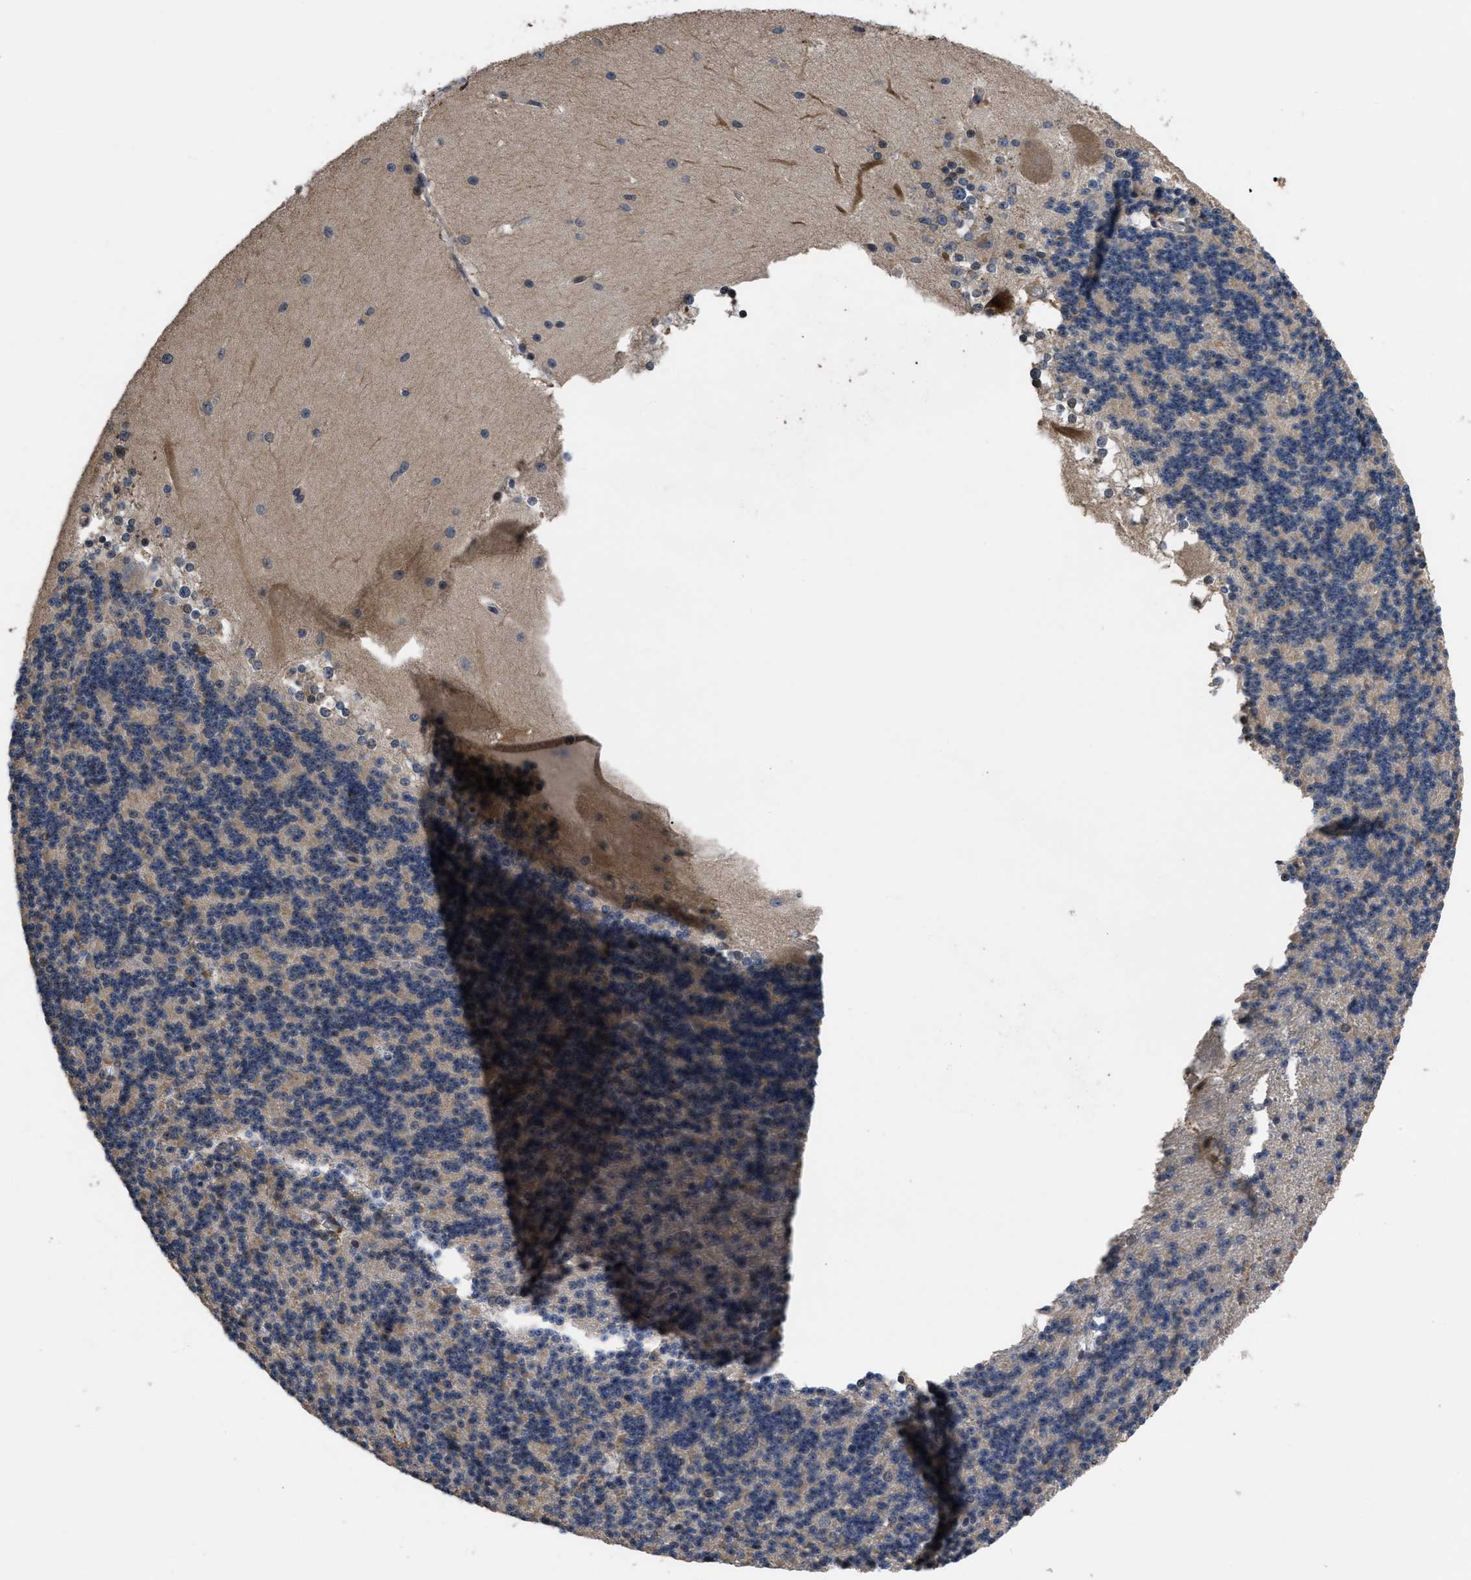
{"staining": {"intensity": "weak", "quantity": "<25%", "location": "cytoplasmic/membranous"}, "tissue": "cerebellum", "cell_type": "Cells in granular layer", "image_type": "normal", "snomed": [{"axis": "morphology", "description": "Normal tissue, NOS"}, {"axis": "topography", "description": "Cerebellum"}], "caption": "This is an immunohistochemistry (IHC) histopathology image of unremarkable cerebellum. There is no positivity in cells in granular layer.", "gene": "DNAJC14", "patient": {"sex": "female", "age": 19}}